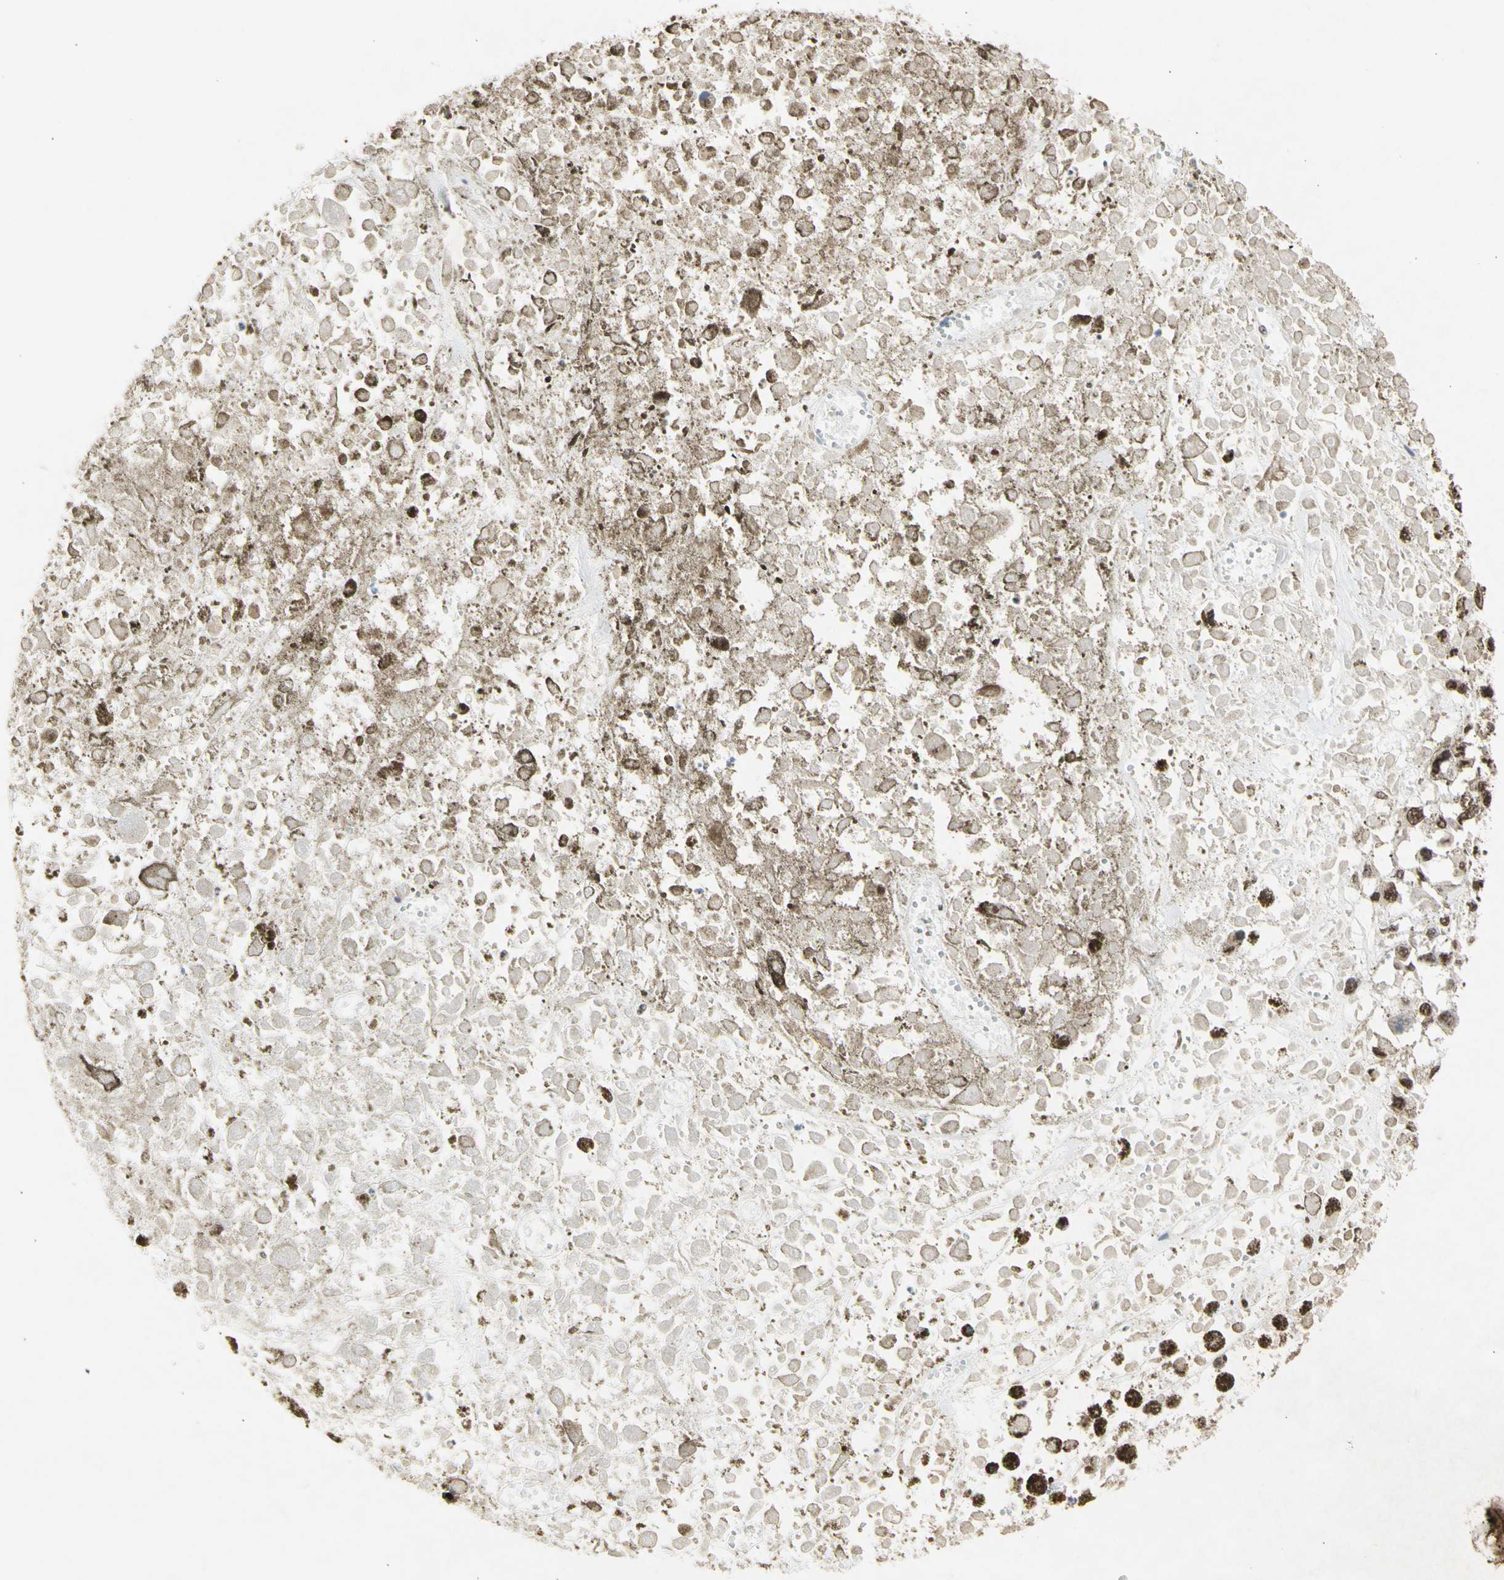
{"staining": {"intensity": "moderate", "quantity": ">75%", "location": "nuclear"}, "tissue": "melanoma", "cell_type": "Tumor cells", "image_type": "cancer", "snomed": [{"axis": "morphology", "description": "Malignant melanoma, Metastatic site"}, {"axis": "topography", "description": "Lymph node"}], "caption": "Protein analysis of melanoma tissue displays moderate nuclear positivity in about >75% of tumor cells.", "gene": "SFPQ", "patient": {"sex": "male", "age": 59}}